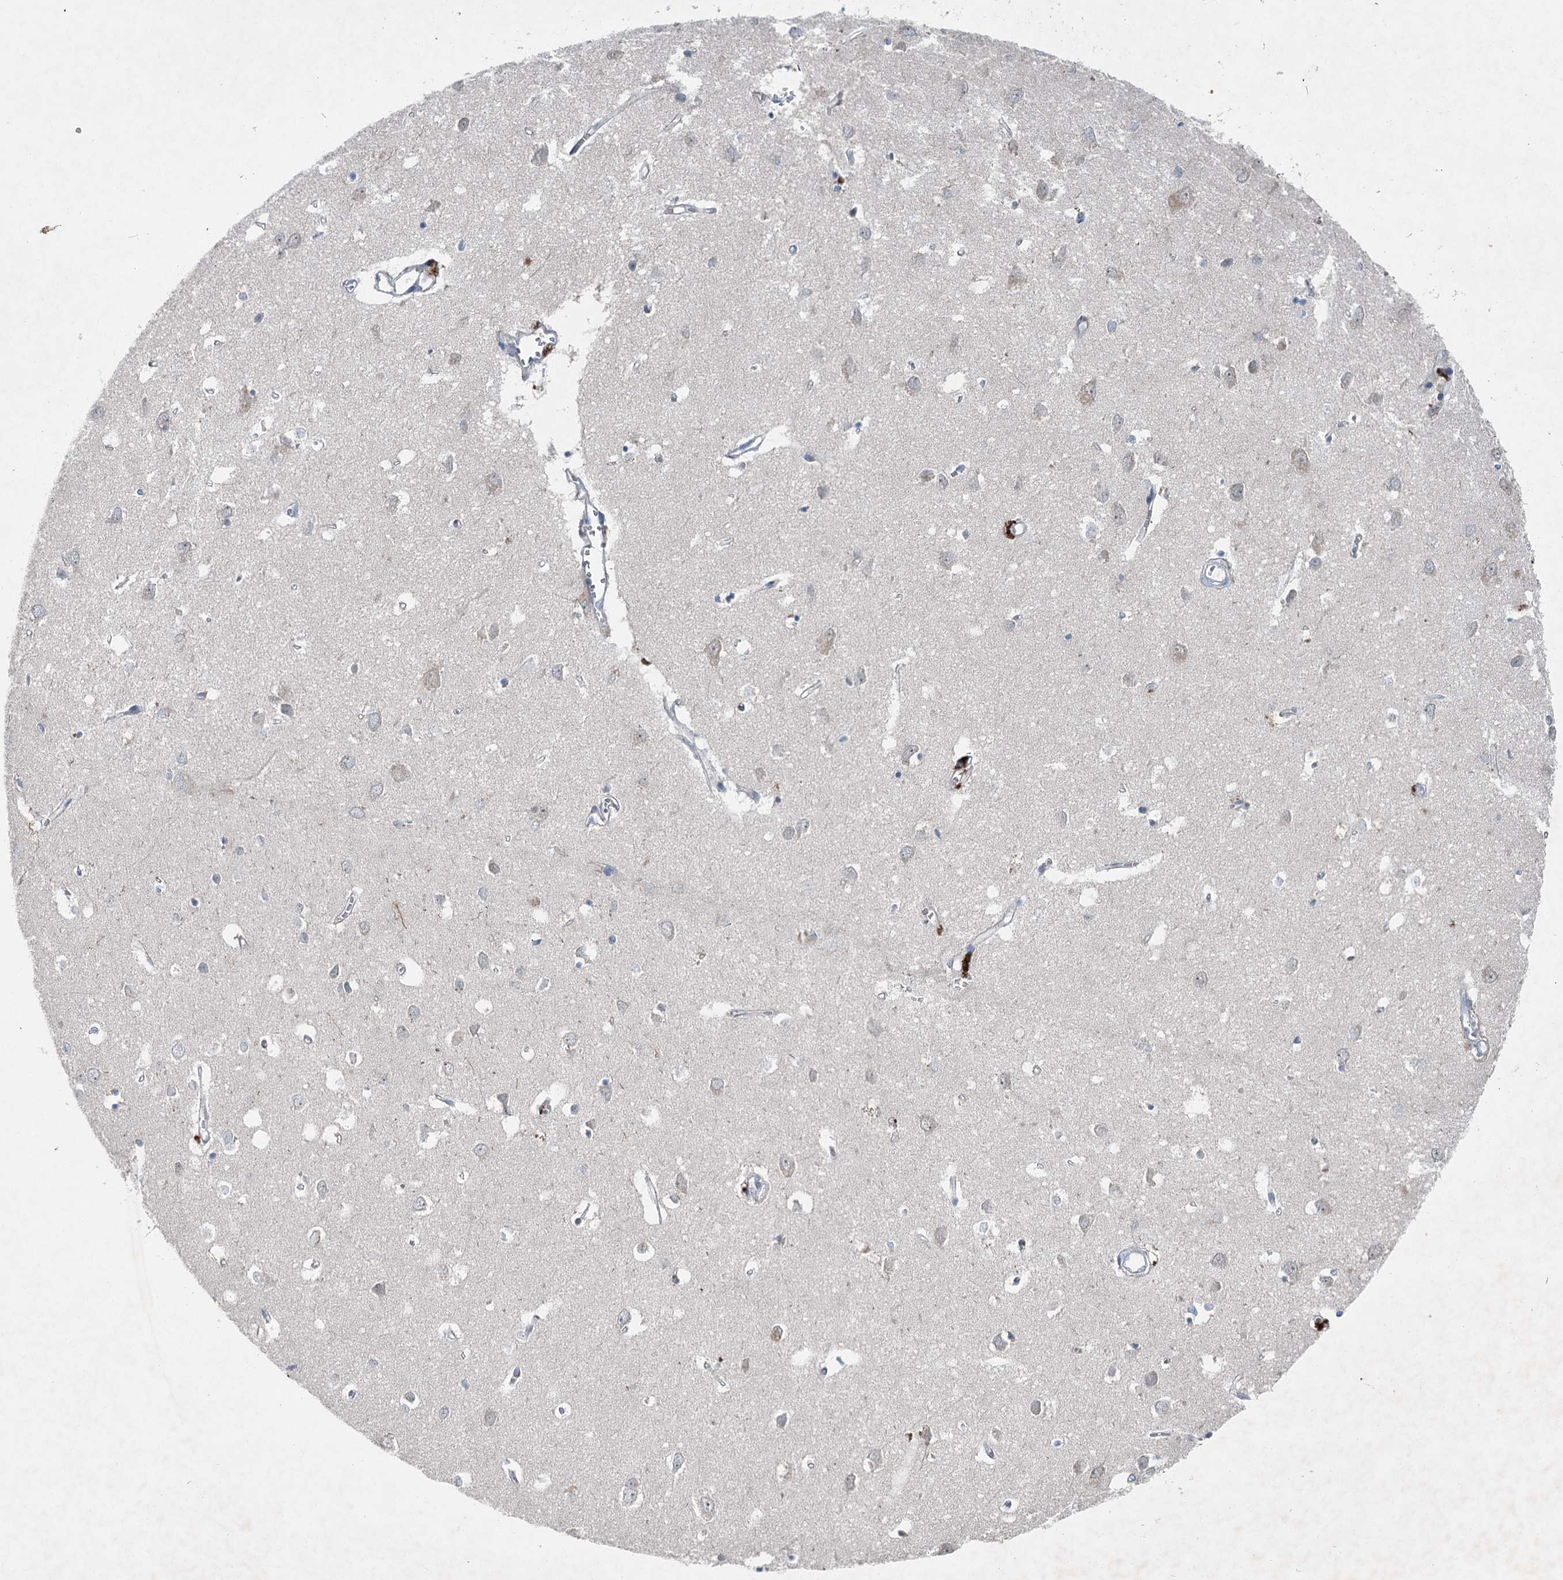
{"staining": {"intensity": "negative", "quantity": "none", "location": "none"}, "tissue": "cerebral cortex", "cell_type": "Endothelial cells", "image_type": "normal", "snomed": [{"axis": "morphology", "description": "Normal tissue, NOS"}, {"axis": "topography", "description": "Cerebral cortex"}], "caption": "This is an IHC photomicrograph of unremarkable cerebral cortex. There is no staining in endothelial cells.", "gene": "CHCHD5", "patient": {"sex": "female", "age": 64}}